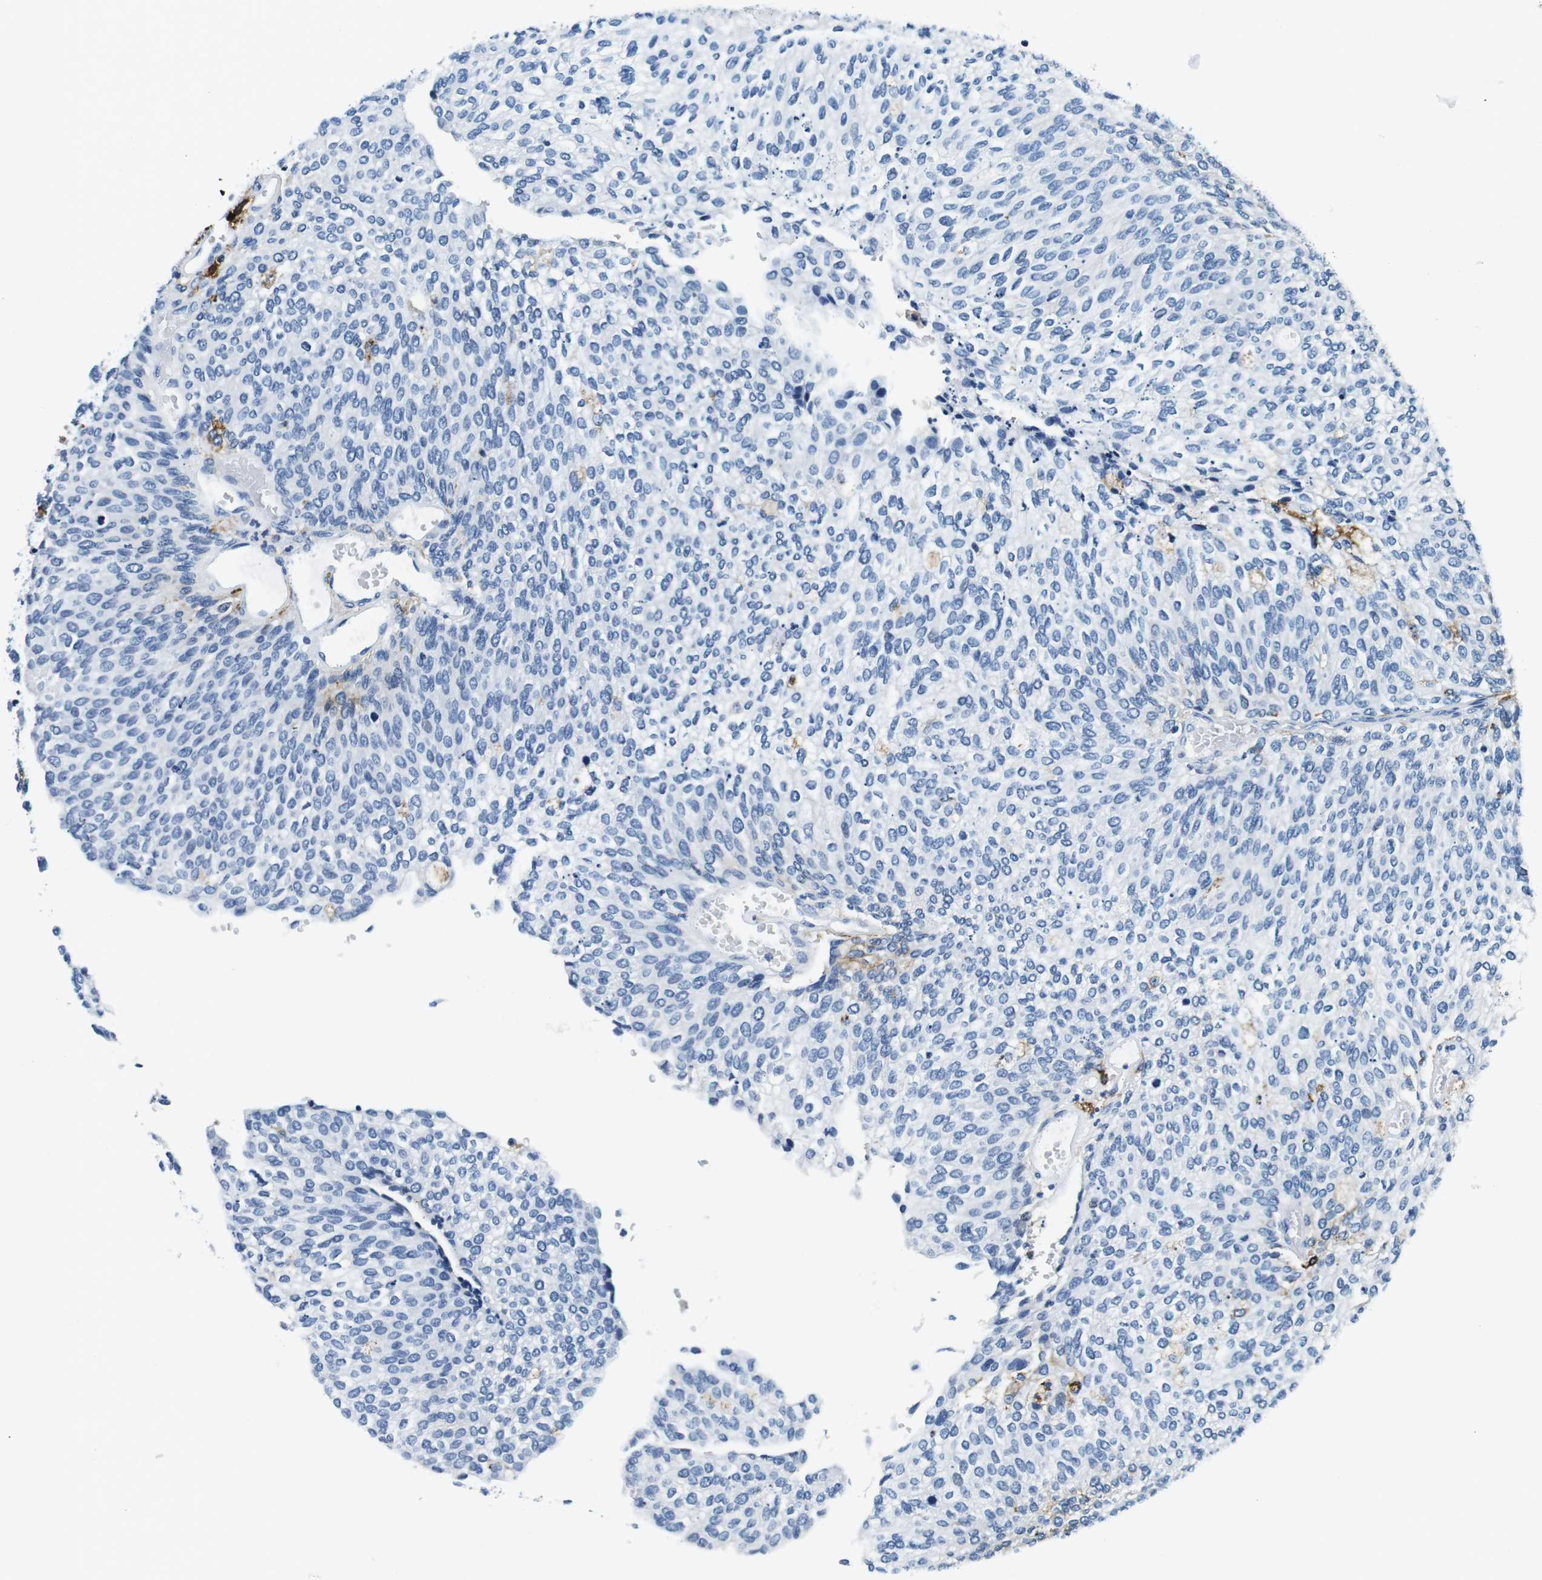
{"staining": {"intensity": "moderate", "quantity": "<25%", "location": "cytoplasmic/membranous"}, "tissue": "urothelial cancer", "cell_type": "Tumor cells", "image_type": "cancer", "snomed": [{"axis": "morphology", "description": "Urothelial carcinoma, Low grade"}, {"axis": "topography", "description": "Urinary bladder"}], "caption": "Immunohistochemical staining of human urothelial cancer reveals moderate cytoplasmic/membranous protein positivity in about <25% of tumor cells.", "gene": "HLA-DRB1", "patient": {"sex": "female", "age": 79}}